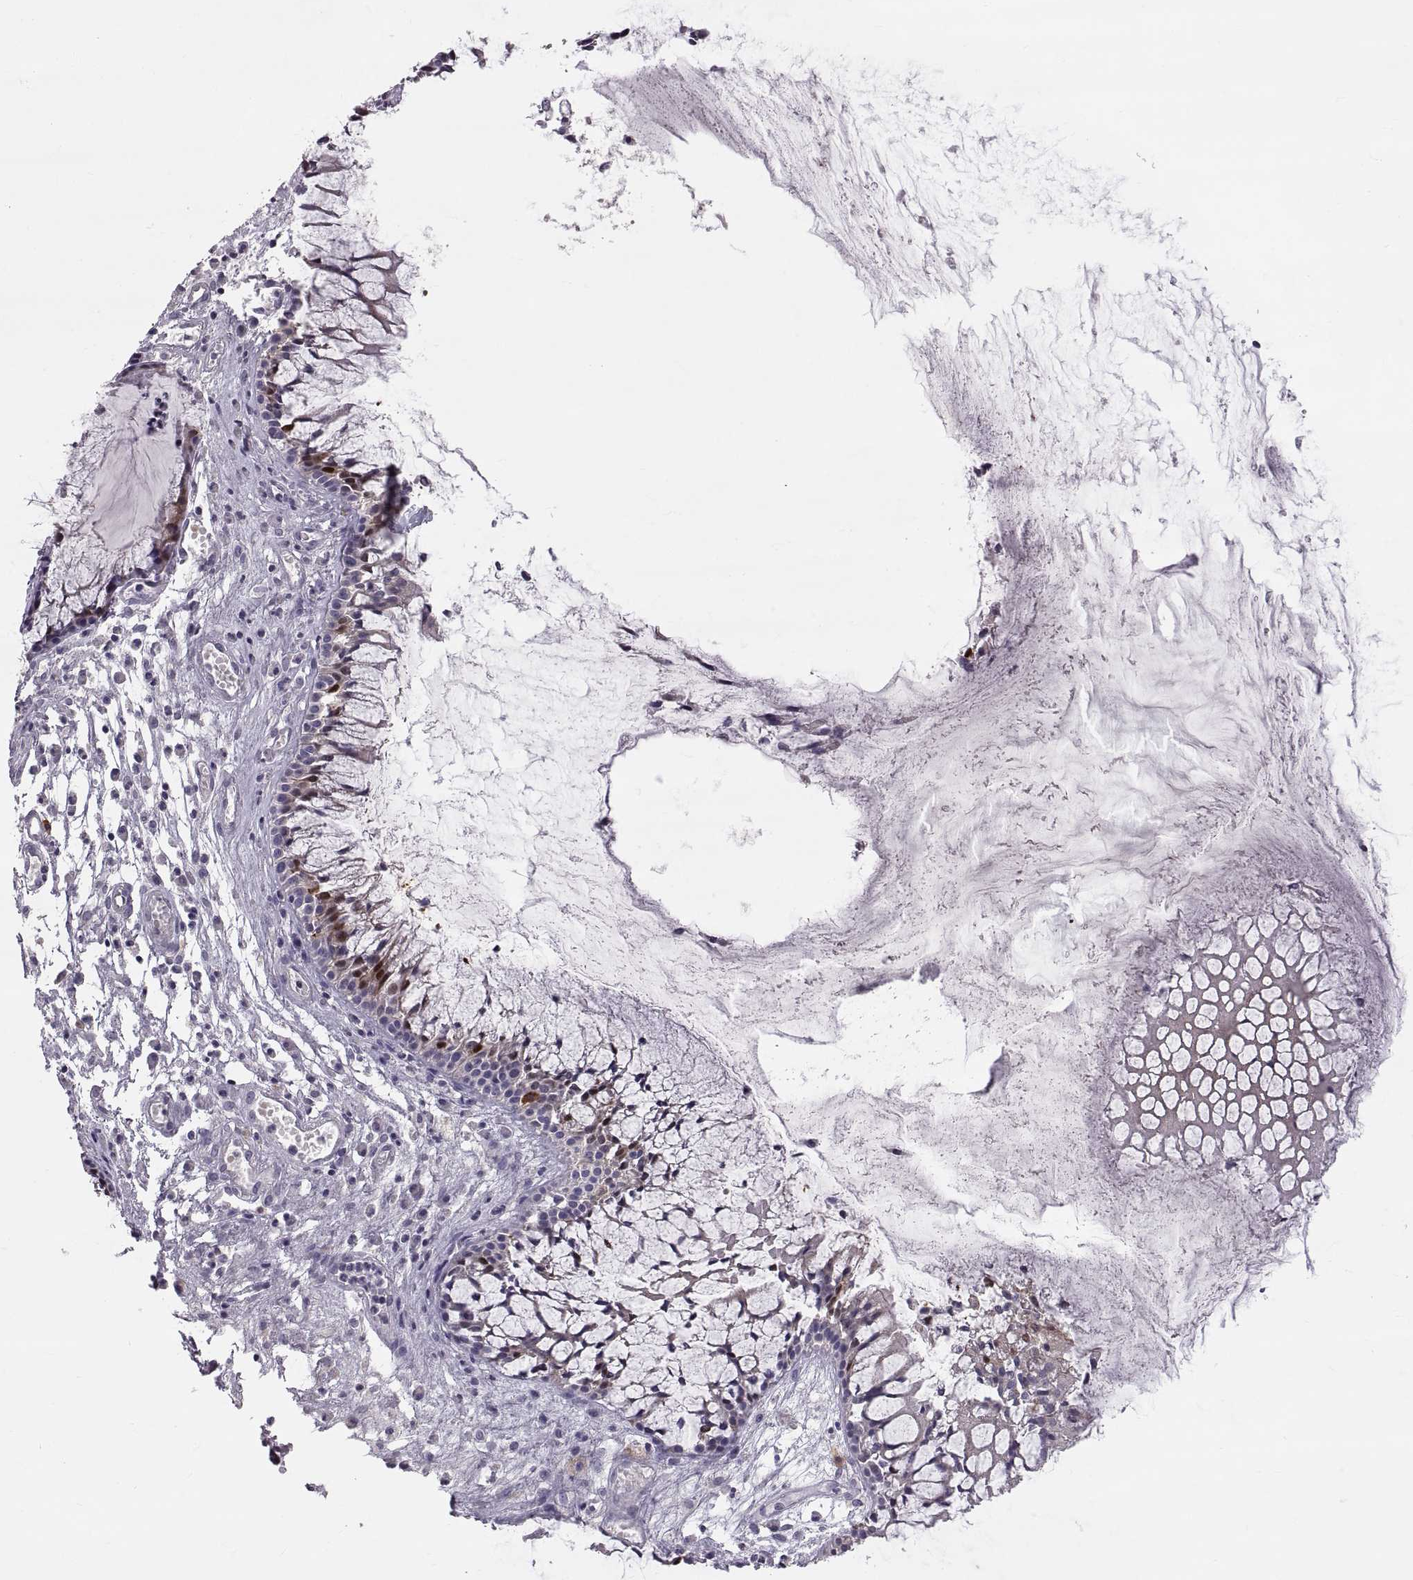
{"staining": {"intensity": "strong", "quantity": "<25%", "location": "nuclear"}, "tissue": "nasopharynx", "cell_type": "Respiratory epithelial cells", "image_type": "normal", "snomed": [{"axis": "morphology", "description": "Normal tissue, NOS"}, {"axis": "topography", "description": "Nasopharynx"}], "caption": "Unremarkable nasopharynx was stained to show a protein in brown. There is medium levels of strong nuclear expression in about <25% of respiratory epithelial cells.", "gene": "WFDC8", "patient": {"sex": "female", "age": 47}}